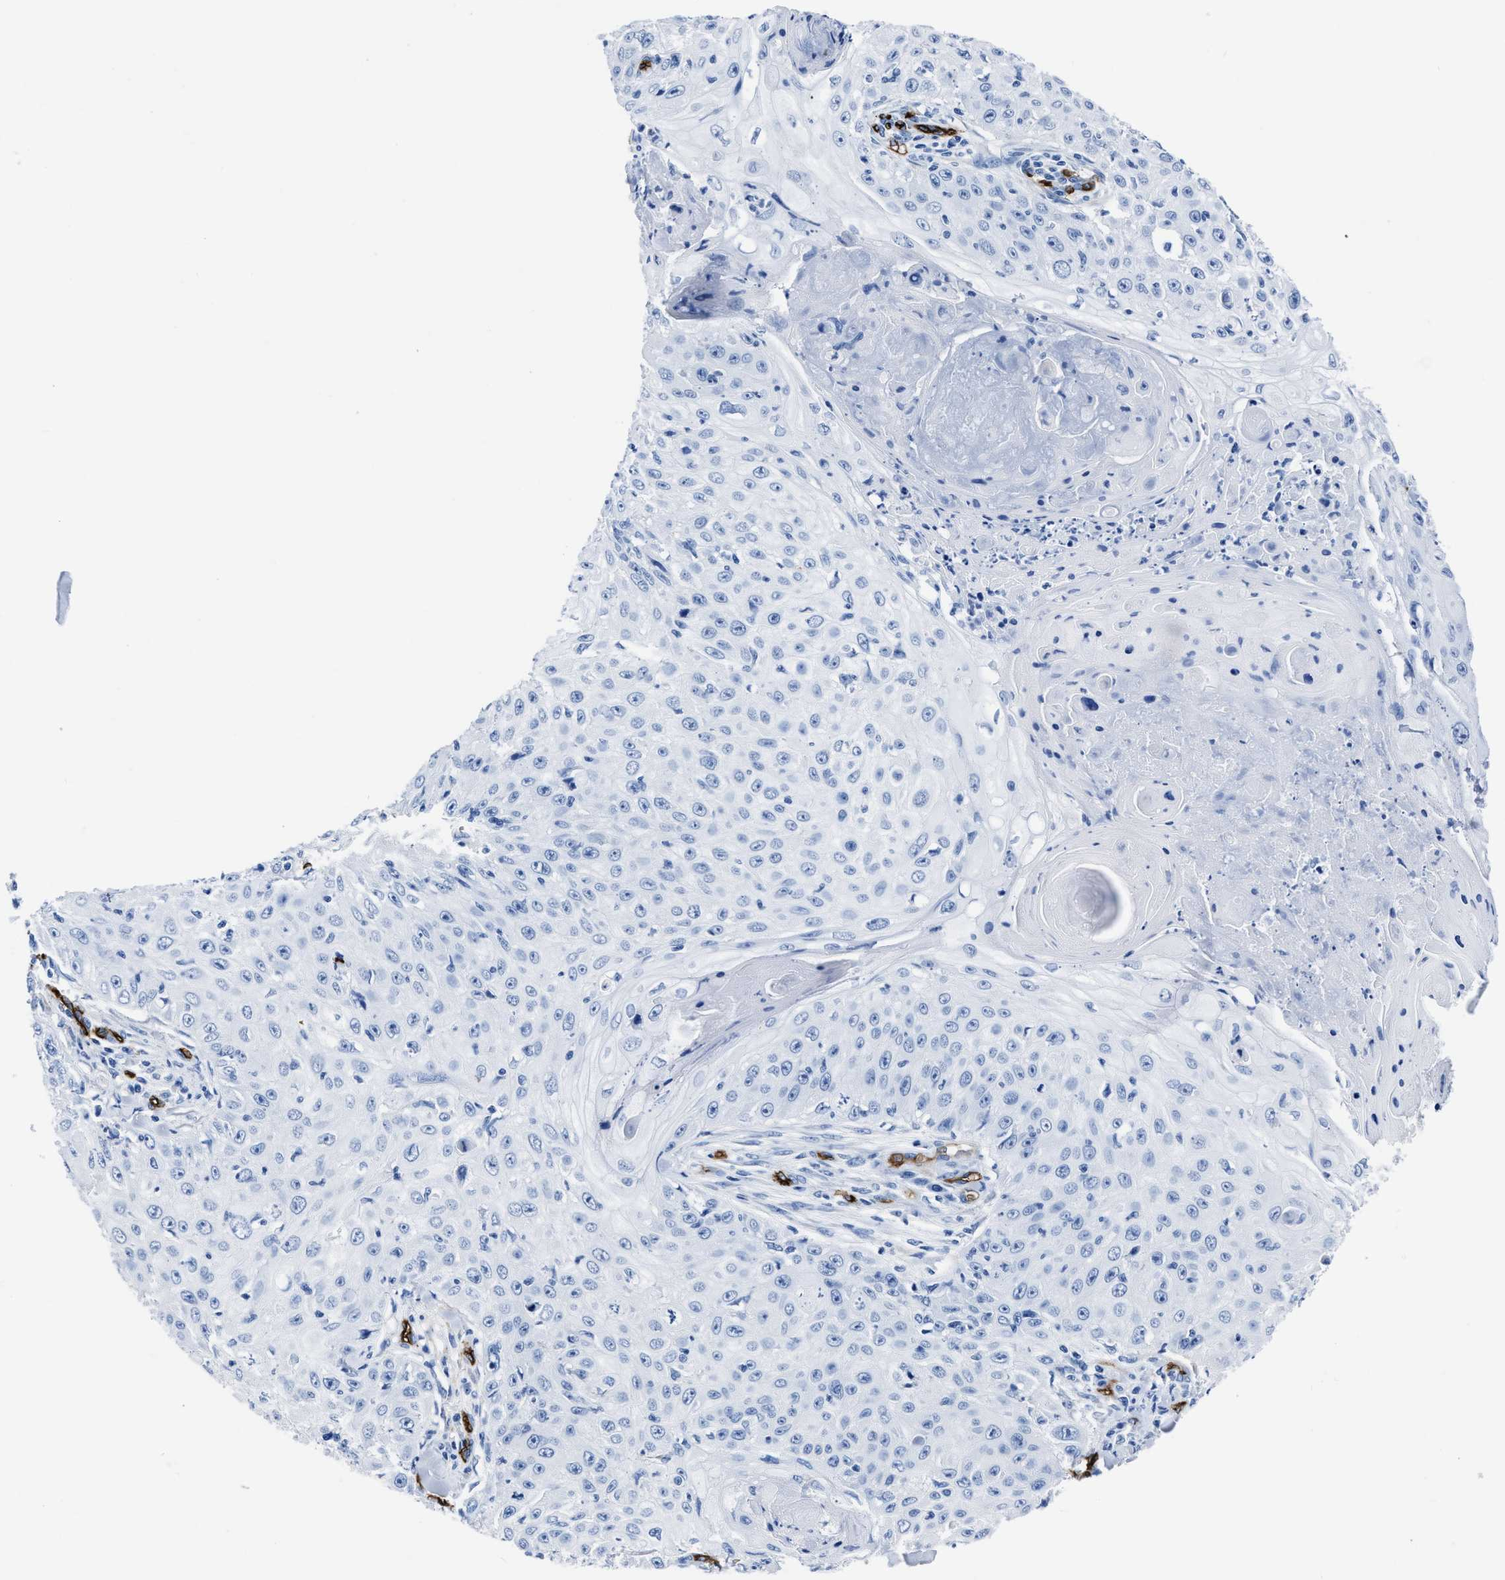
{"staining": {"intensity": "negative", "quantity": "none", "location": "none"}, "tissue": "skin cancer", "cell_type": "Tumor cells", "image_type": "cancer", "snomed": [{"axis": "morphology", "description": "Squamous cell carcinoma, NOS"}, {"axis": "topography", "description": "Skin"}], "caption": "The histopathology image reveals no staining of tumor cells in skin squamous cell carcinoma.", "gene": "AQP1", "patient": {"sex": "male", "age": 86}}